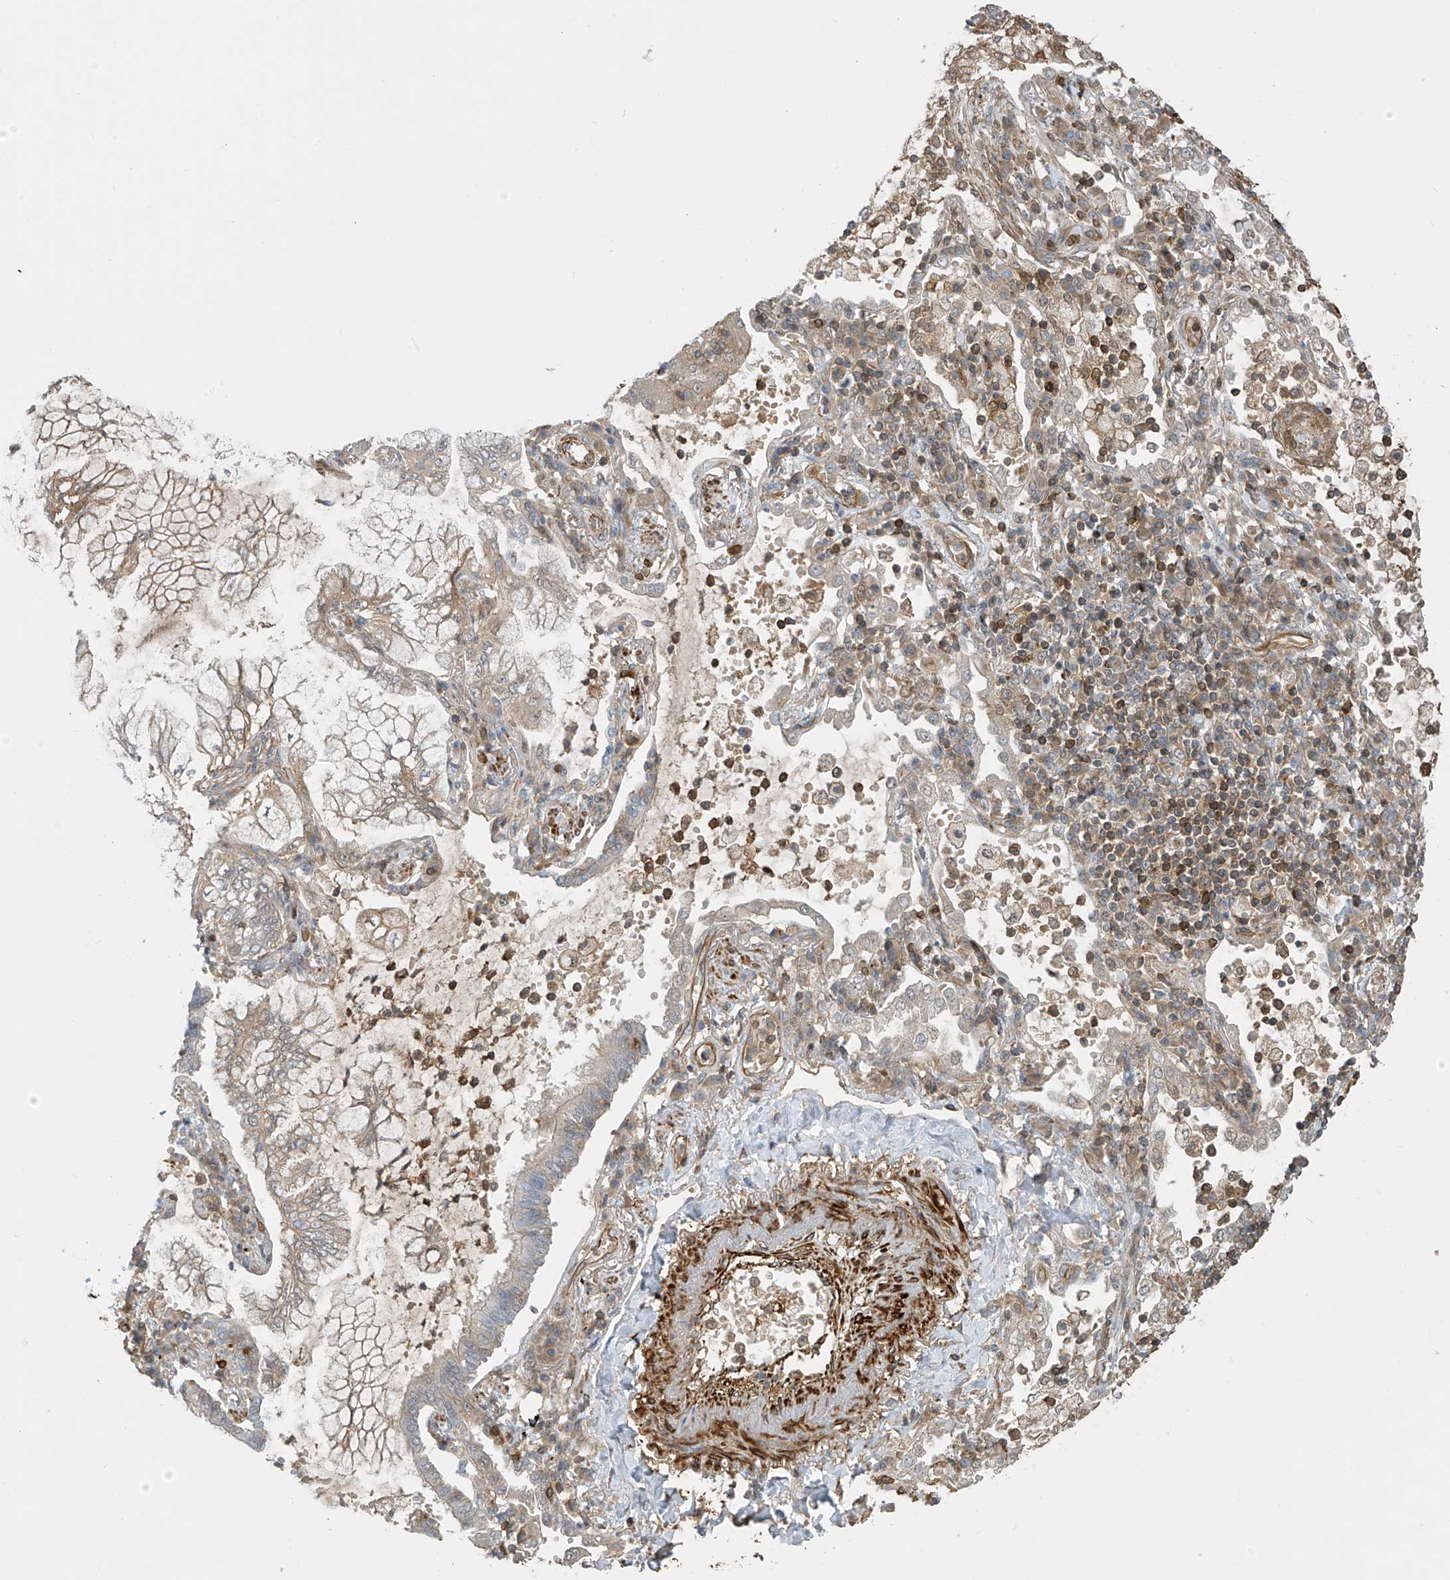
{"staining": {"intensity": "weak", "quantity": "<25%", "location": "cytoplasmic/membranous"}, "tissue": "lung cancer", "cell_type": "Tumor cells", "image_type": "cancer", "snomed": [{"axis": "morphology", "description": "Adenocarcinoma, NOS"}, {"axis": "topography", "description": "Lung"}], "caption": "This is a histopathology image of immunohistochemistry staining of lung adenocarcinoma, which shows no expression in tumor cells.", "gene": "SH3BGRL3", "patient": {"sex": "female", "age": 70}}